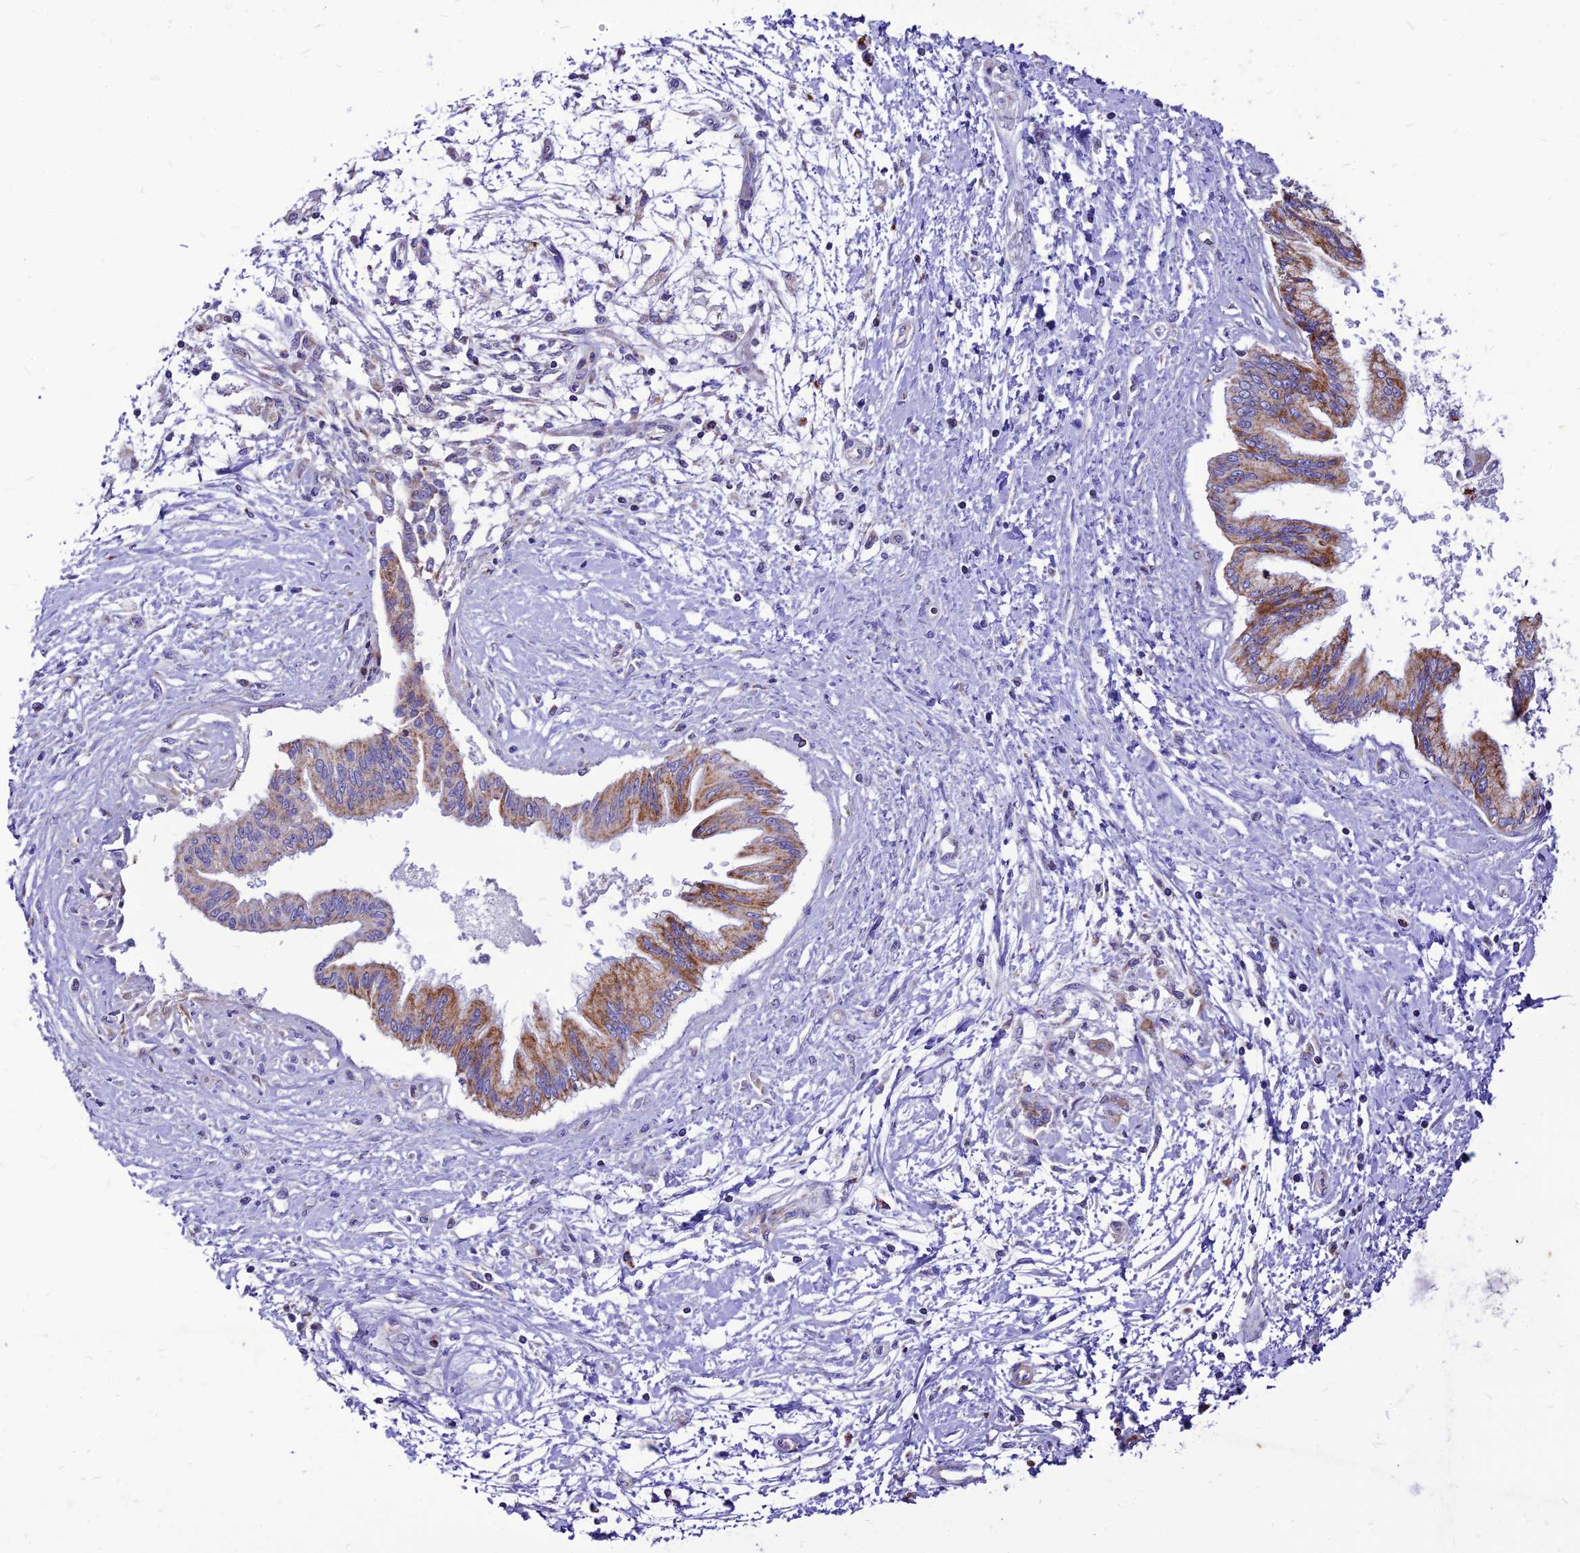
{"staining": {"intensity": "moderate", "quantity": ">75%", "location": "cytoplasmic/membranous"}, "tissue": "pancreatic cancer", "cell_type": "Tumor cells", "image_type": "cancer", "snomed": [{"axis": "morphology", "description": "Adenocarcinoma, NOS"}, {"axis": "topography", "description": "Pancreas"}], "caption": "Protein analysis of pancreatic adenocarcinoma tissue reveals moderate cytoplasmic/membranous staining in about >75% of tumor cells.", "gene": "ECI1", "patient": {"sex": "male", "age": 46}}